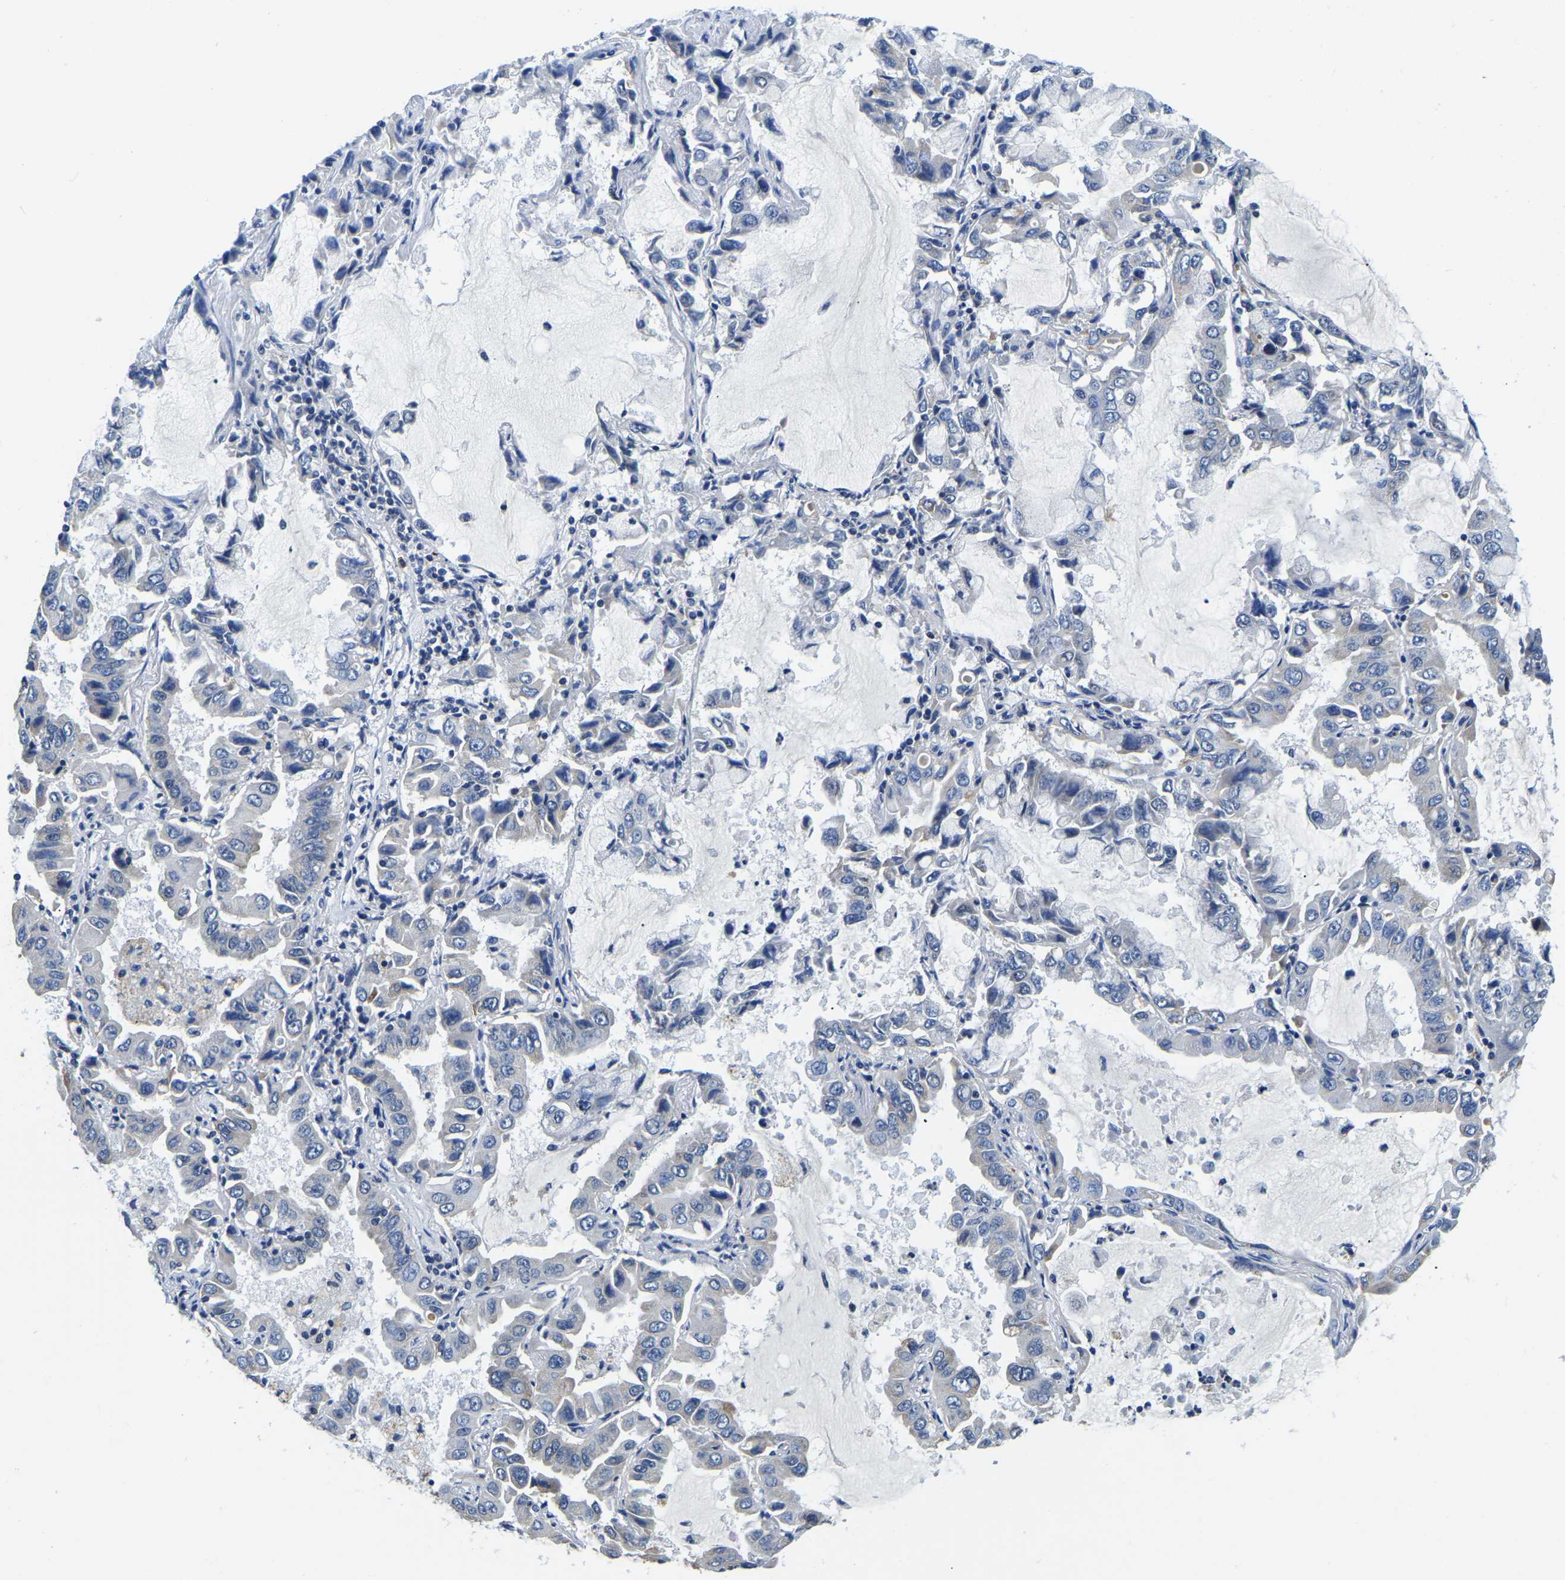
{"staining": {"intensity": "negative", "quantity": "none", "location": "none"}, "tissue": "lung cancer", "cell_type": "Tumor cells", "image_type": "cancer", "snomed": [{"axis": "morphology", "description": "Adenocarcinoma, NOS"}, {"axis": "topography", "description": "Lung"}], "caption": "Lung adenocarcinoma stained for a protein using immunohistochemistry demonstrates no staining tumor cells.", "gene": "POLDIP3", "patient": {"sex": "male", "age": 64}}